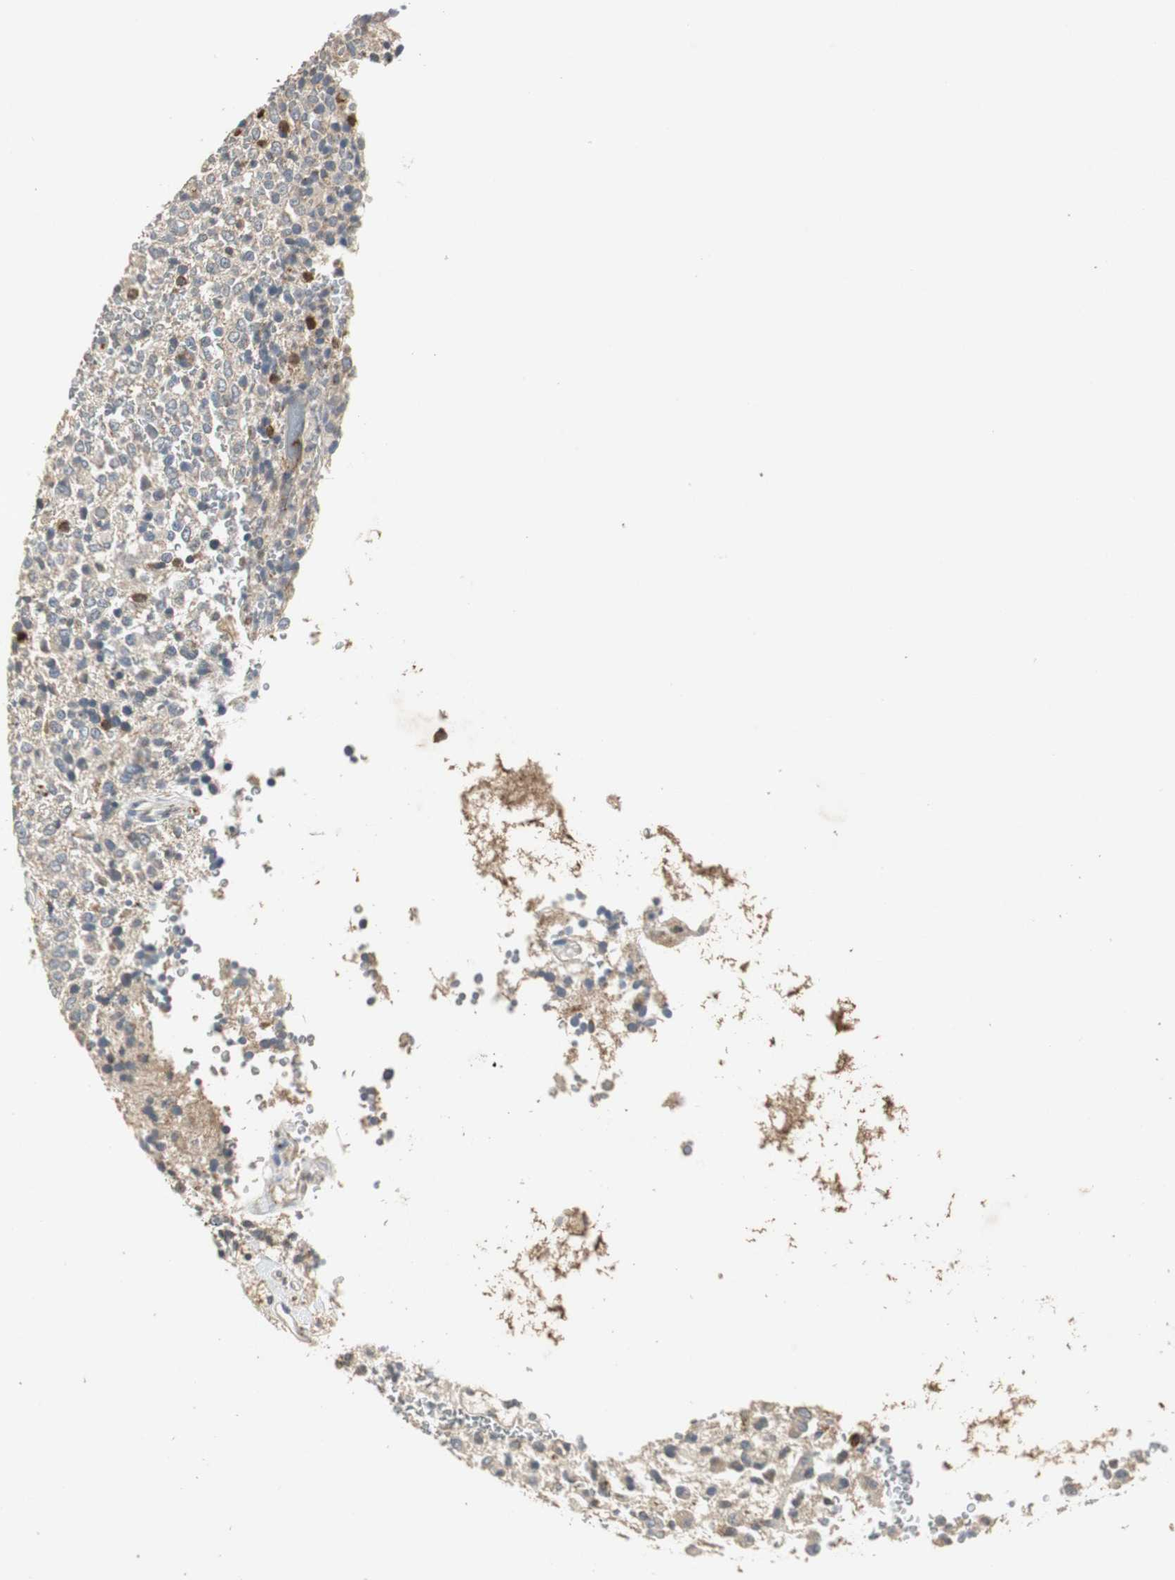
{"staining": {"intensity": "weak", "quantity": "25%-75%", "location": "cytoplasmic/membranous"}, "tissue": "glioma", "cell_type": "Tumor cells", "image_type": "cancer", "snomed": [{"axis": "morphology", "description": "Glioma, malignant, High grade"}, {"axis": "topography", "description": "pancreas cauda"}], "caption": "Immunohistochemical staining of human glioma shows low levels of weak cytoplasmic/membranous protein staining in approximately 25%-75% of tumor cells.", "gene": "JTB", "patient": {"sex": "male", "age": 60}}